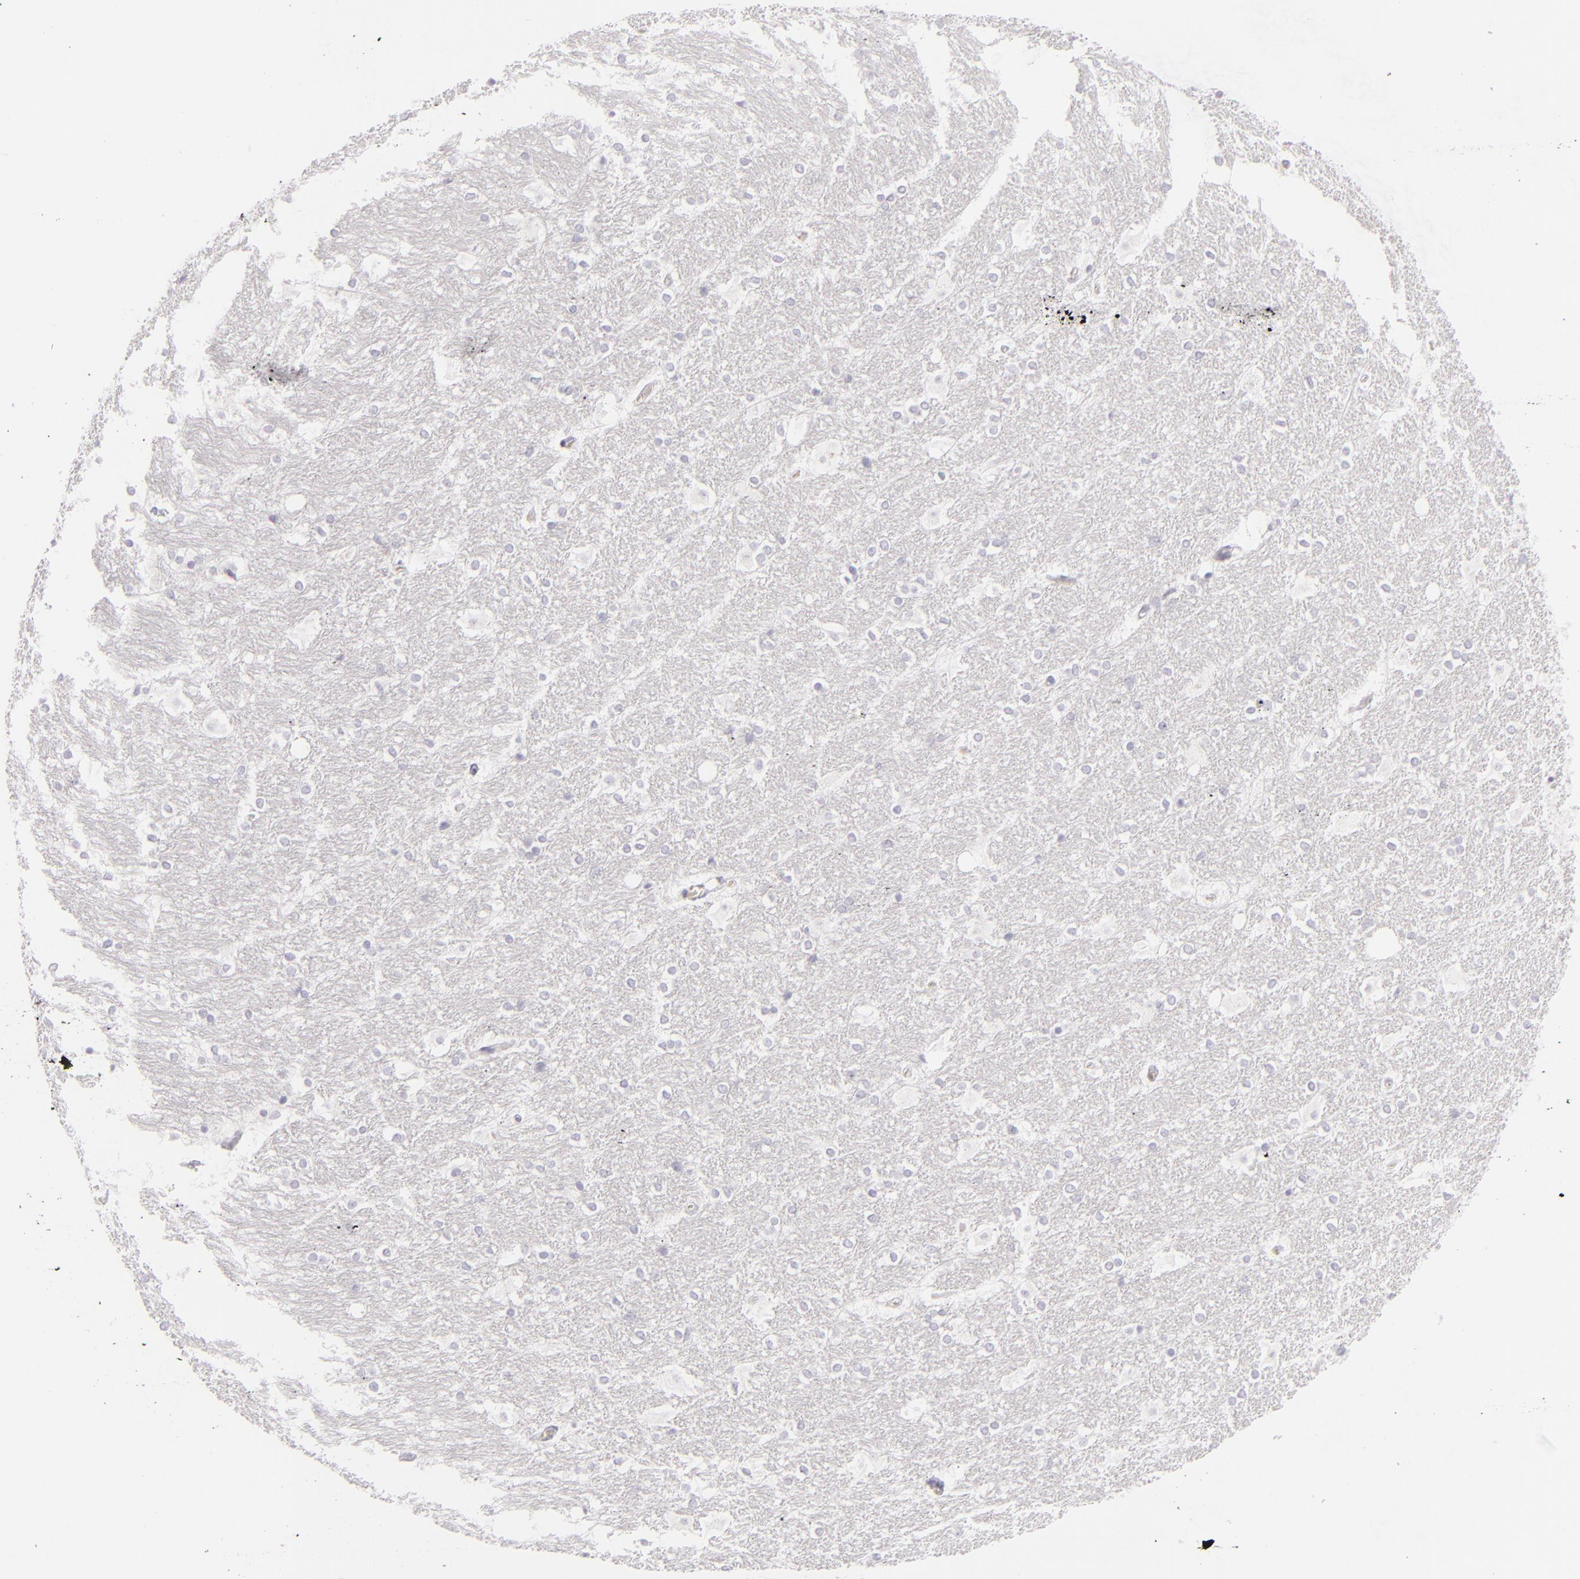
{"staining": {"intensity": "negative", "quantity": "none", "location": "none"}, "tissue": "hippocampus", "cell_type": "Glial cells", "image_type": "normal", "snomed": [{"axis": "morphology", "description": "Normal tissue, NOS"}, {"axis": "topography", "description": "Hippocampus"}], "caption": "Hippocampus was stained to show a protein in brown. There is no significant positivity in glial cells. (DAB IHC with hematoxylin counter stain).", "gene": "CDX2", "patient": {"sex": "female", "age": 19}}